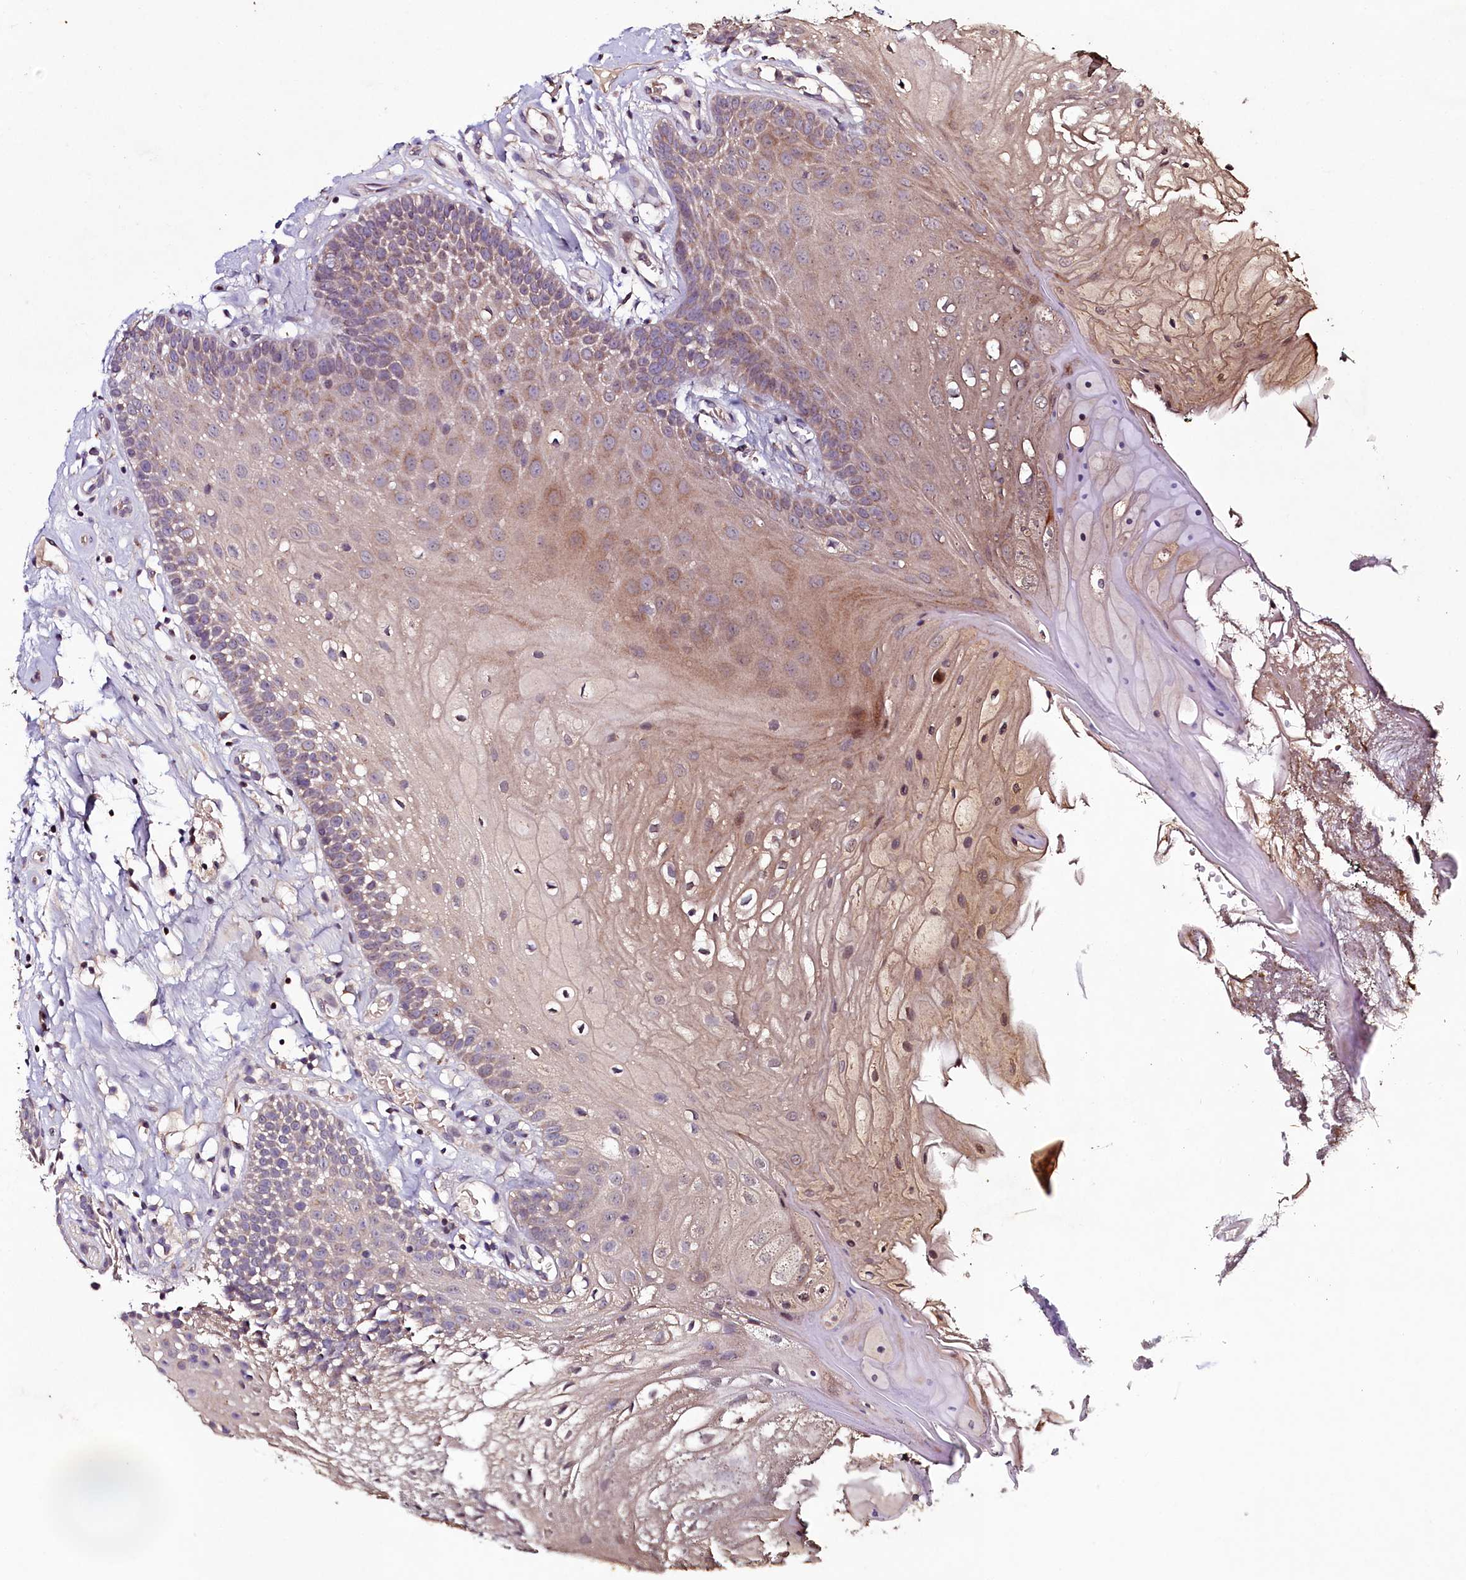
{"staining": {"intensity": "moderate", "quantity": "25%-75%", "location": "cytoplasmic/membranous"}, "tissue": "oral mucosa", "cell_type": "Squamous epithelial cells", "image_type": "normal", "snomed": [{"axis": "morphology", "description": "Normal tissue, NOS"}, {"axis": "topography", "description": "Oral tissue"}], "caption": "A brown stain shows moderate cytoplasmic/membranous expression of a protein in squamous epithelial cells of unremarkable oral mucosa. (DAB (3,3'-diaminobenzidine) IHC, brown staining for protein, blue staining for nuclei).", "gene": "SEC24C", "patient": {"sex": "female", "age": 80}}